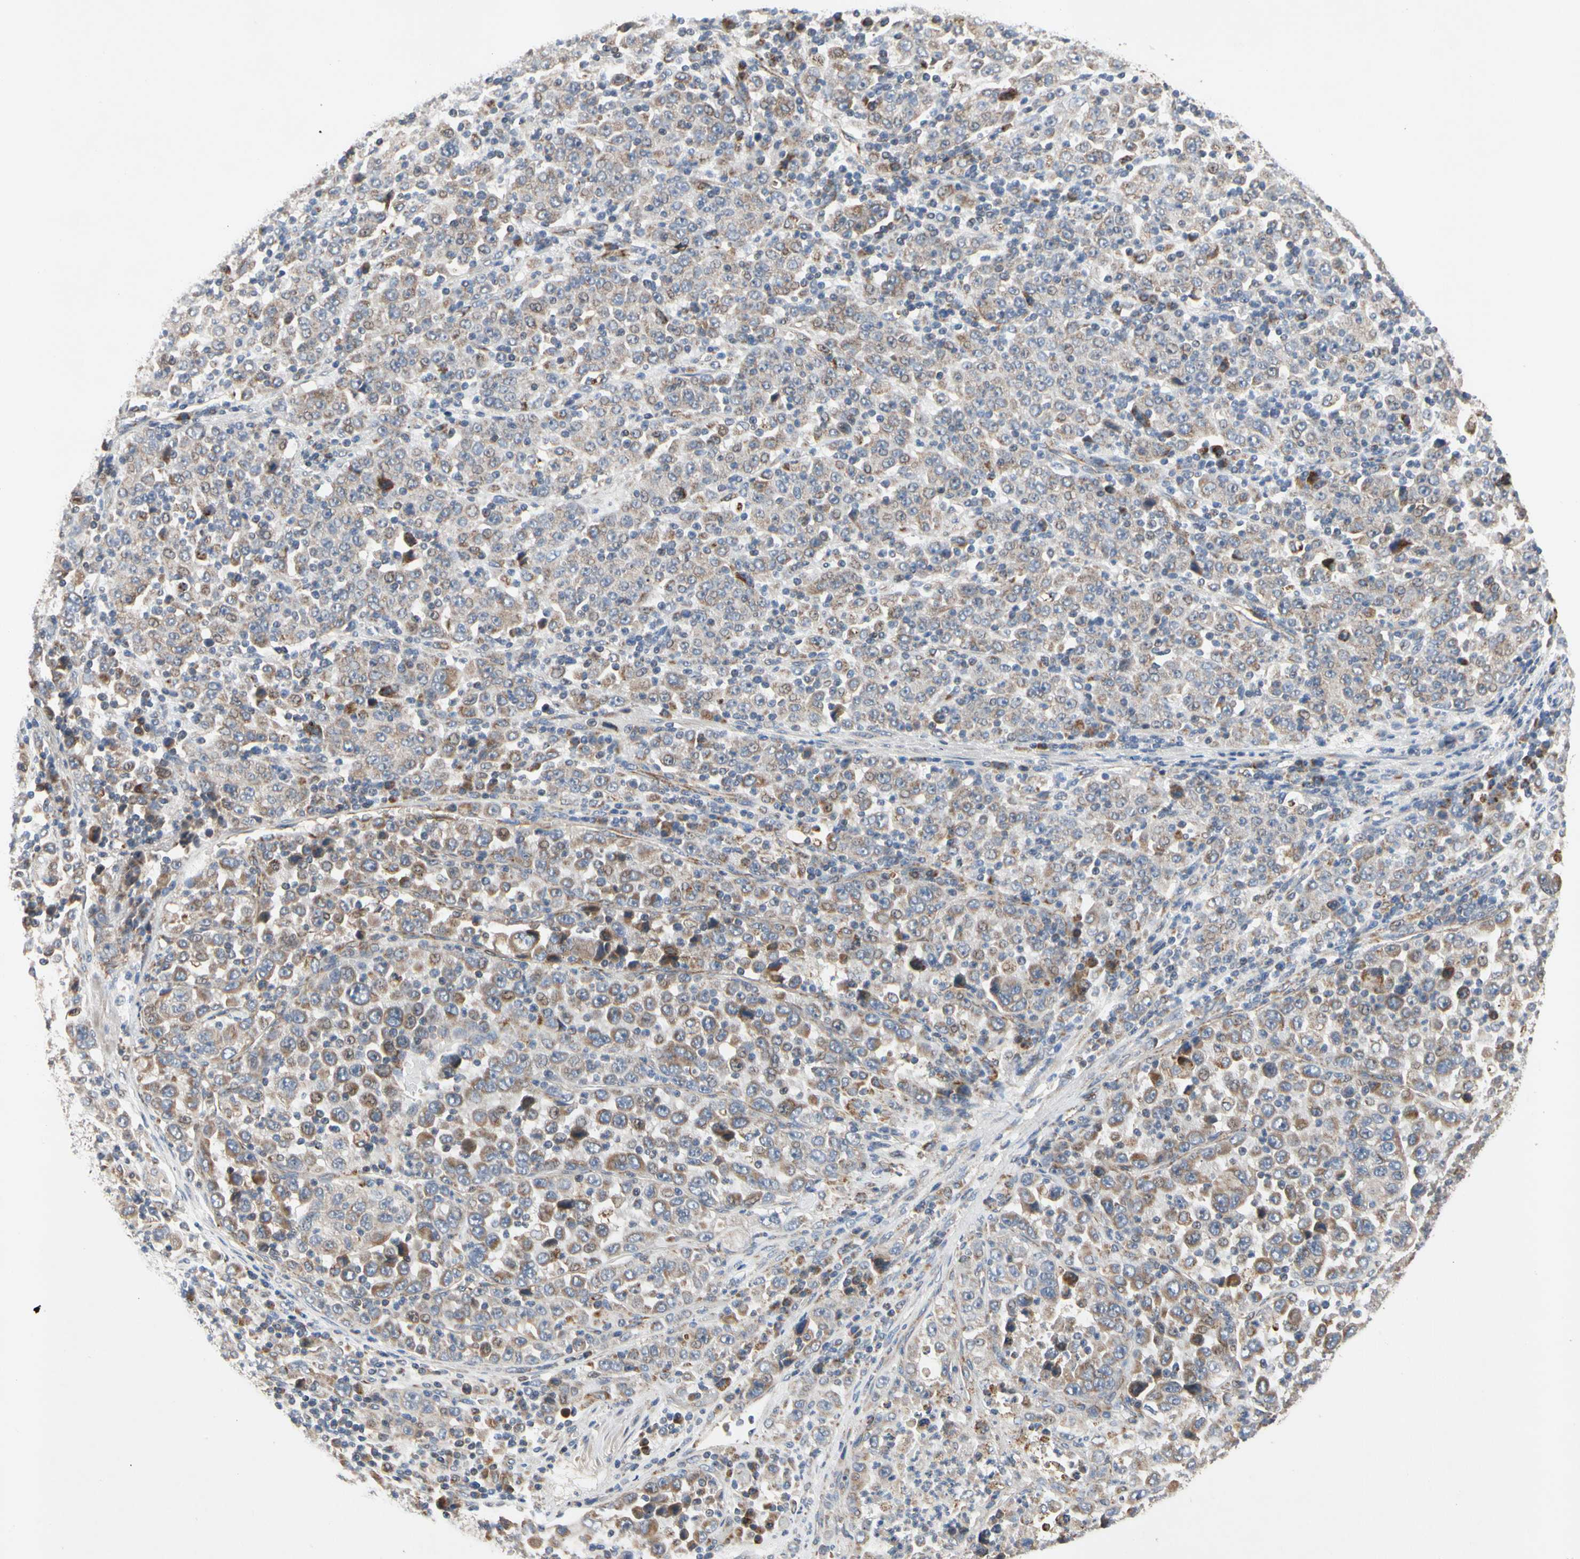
{"staining": {"intensity": "weak", "quantity": ">75%", "location": "cytoplasmic/membranous"}, "tissue": "stomach cancer", "cell_type": "Tumor cells", "image_type": "cancer", "snomed": [{"axis": "morphology", "description": "Normal tissue, NOS"}, {"axis": "morphology", "description": "Adenocarcinoma, NOS"}, {"axis": "topography", "description": "Stomach, upper"}, {"axis": "topography", "description": "Stomach"}], "caption": "Tumor cells demonstrate weak cytoplasmic/membranous expression in about >75% of cells in stomach adenocarcinoma. (DAB IHC with brightfield microscopy, high magnification).", "gene": "GPD2", "patient": {"sex": "male", "age": 59}}